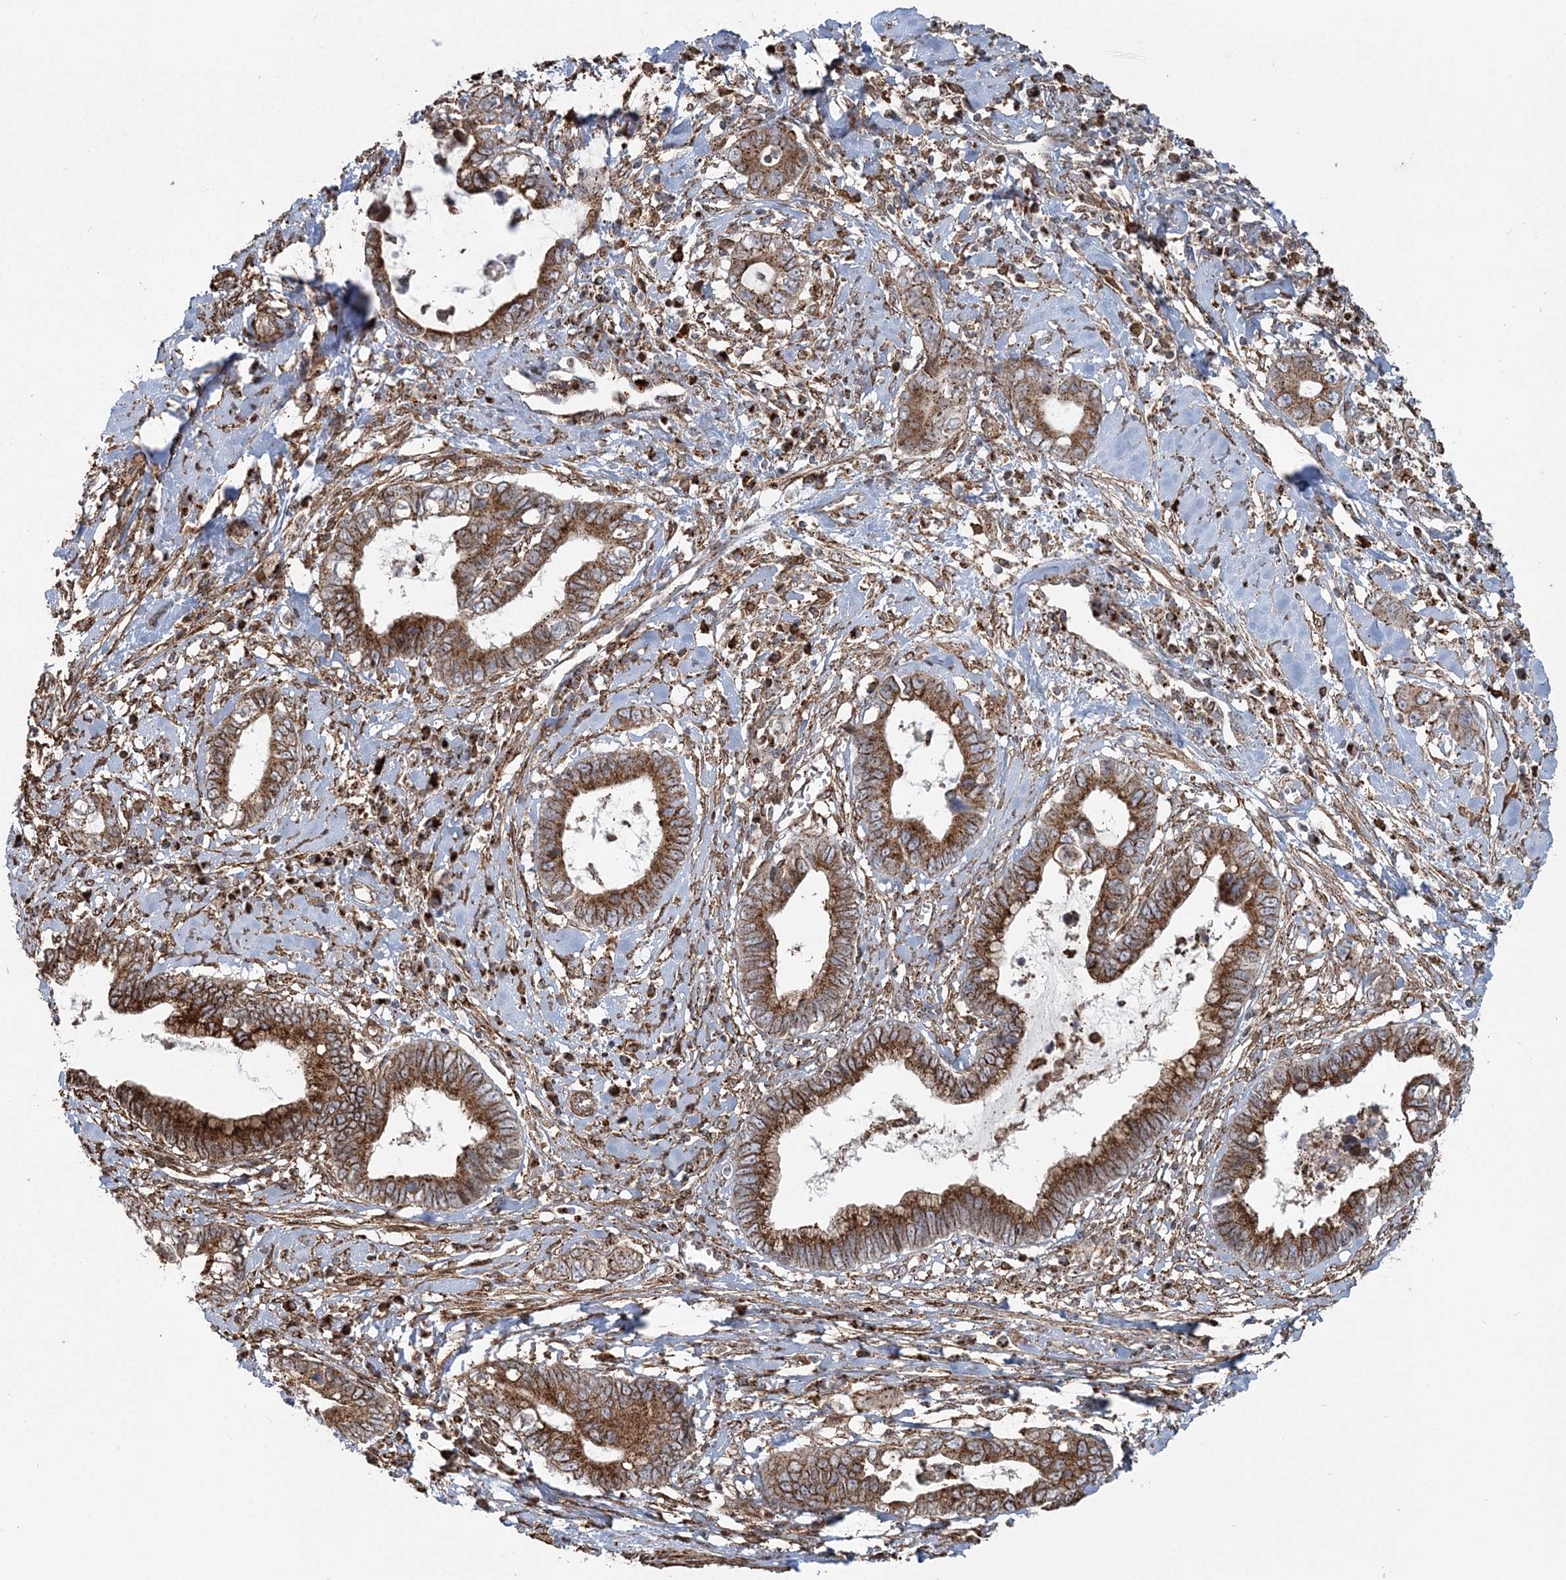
{"staining": {"intensity": "strong", "quantity": ">75%", "location": "cytoplasmic/membranous"}, "tissue": "cervical cancer", "cell_type": "Tumor cells", "image_type": "cancer", "snomed": [{"axis": "morphology", "description": "Adenocarcinoma, NOS"}, {"axis": "topography", "description": "Cervix"}], "caption": "A high amount of strong cytoplasmic/membranous staining is identified in about >75% of tumor cells in adenocarcinoma (cervical) tissue.", "gene": "TRAF3IP2", "patient": {"sex": "female", "age": 44}}